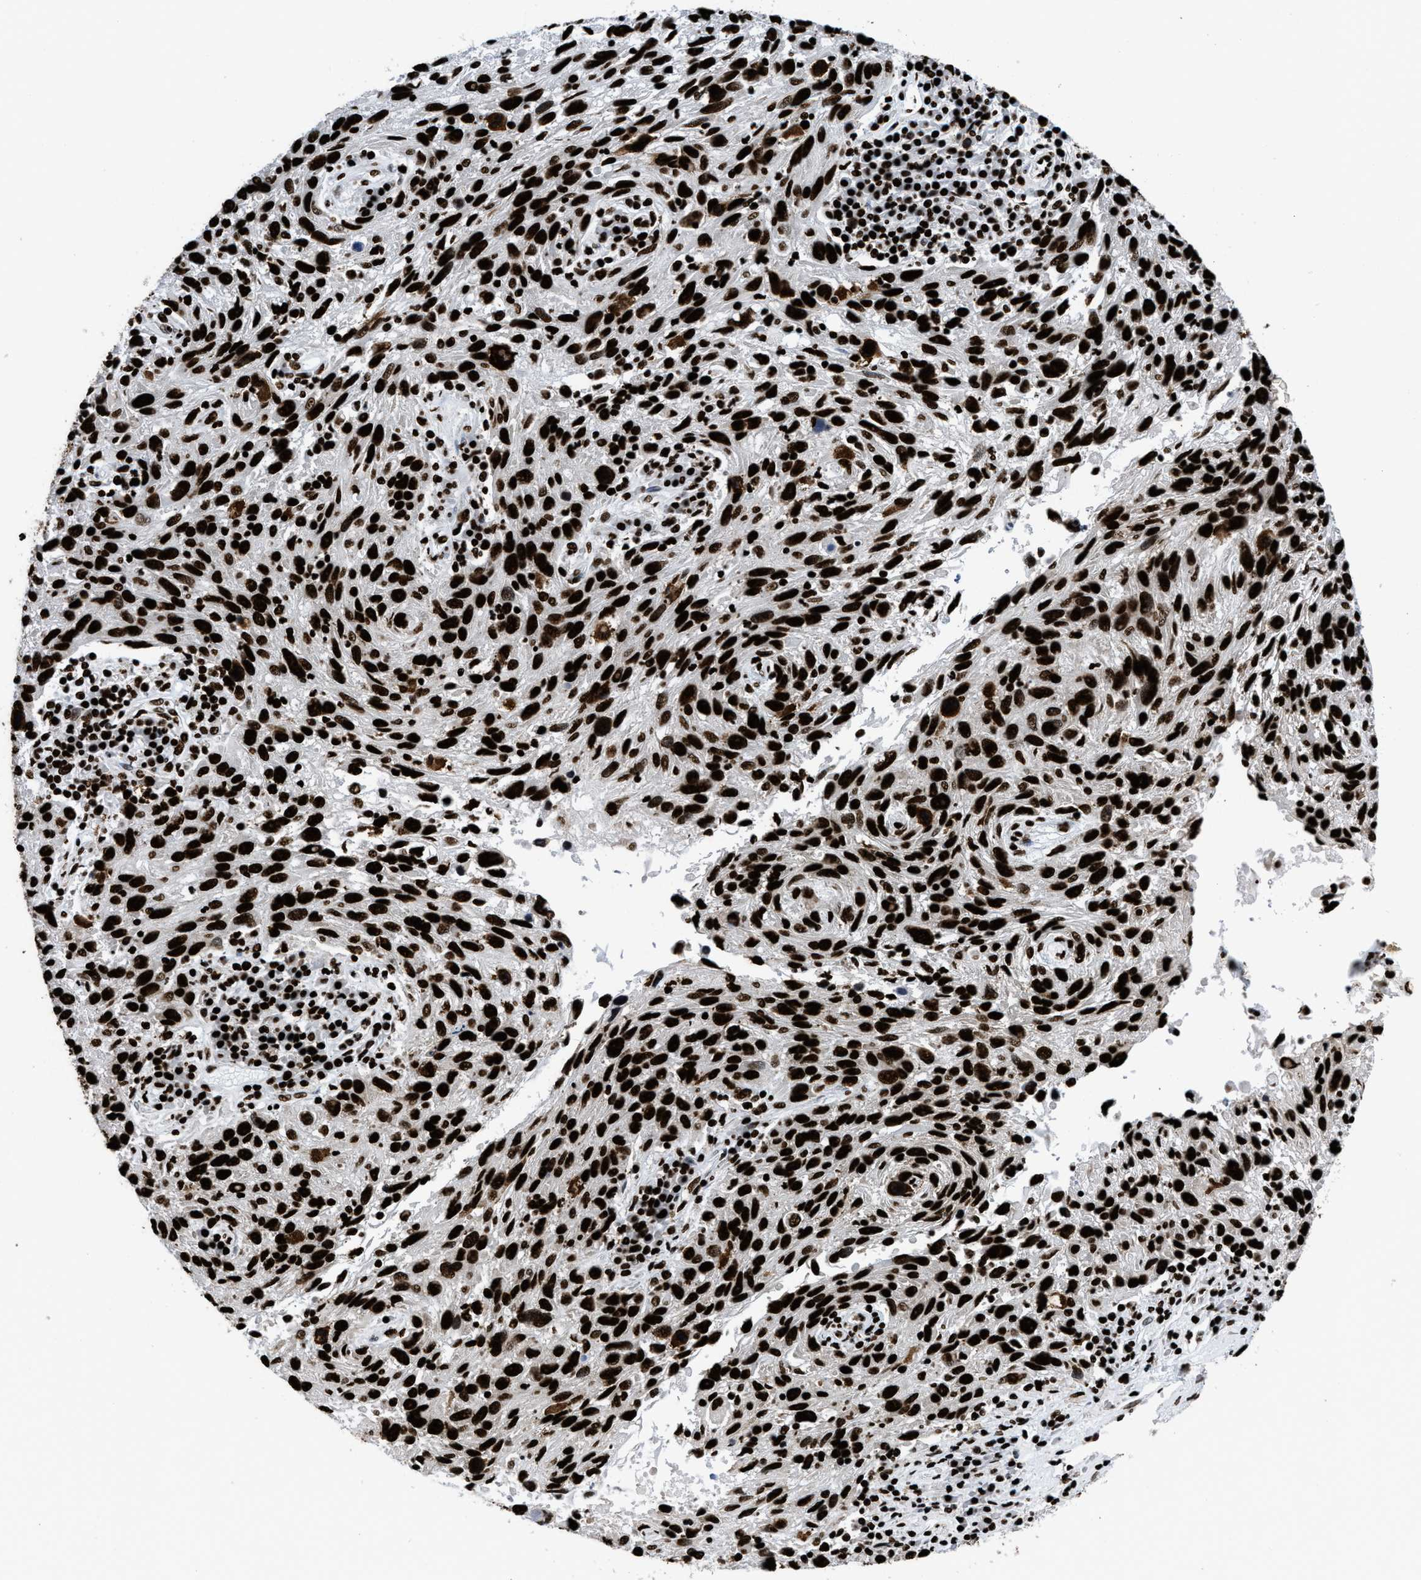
{"staining": {"intensity": "strong", "quantity": ">75%", "location": "nuclear"}, "tissue": "melanoma", "cell_type": "Tumor cells", "image_type": "cancer", "snomed": [{"axis": "morphology", "description": "Malignant melanoma, NOS"}, {"axis": "topography", "description": "Skin"}], "caption": "Immunohistochemical staining of melanoma displays high levels of strong nuclear protein positivity in about >75% of tumor cells. (Stains: DAB (3,3'-diaminobenzidine) in brown, nuclei in blue, Microscopy: brightfield microscopy at high magnification).", "gene": "HNRNPM", "patient": {"sex": "male", "age": 53}}